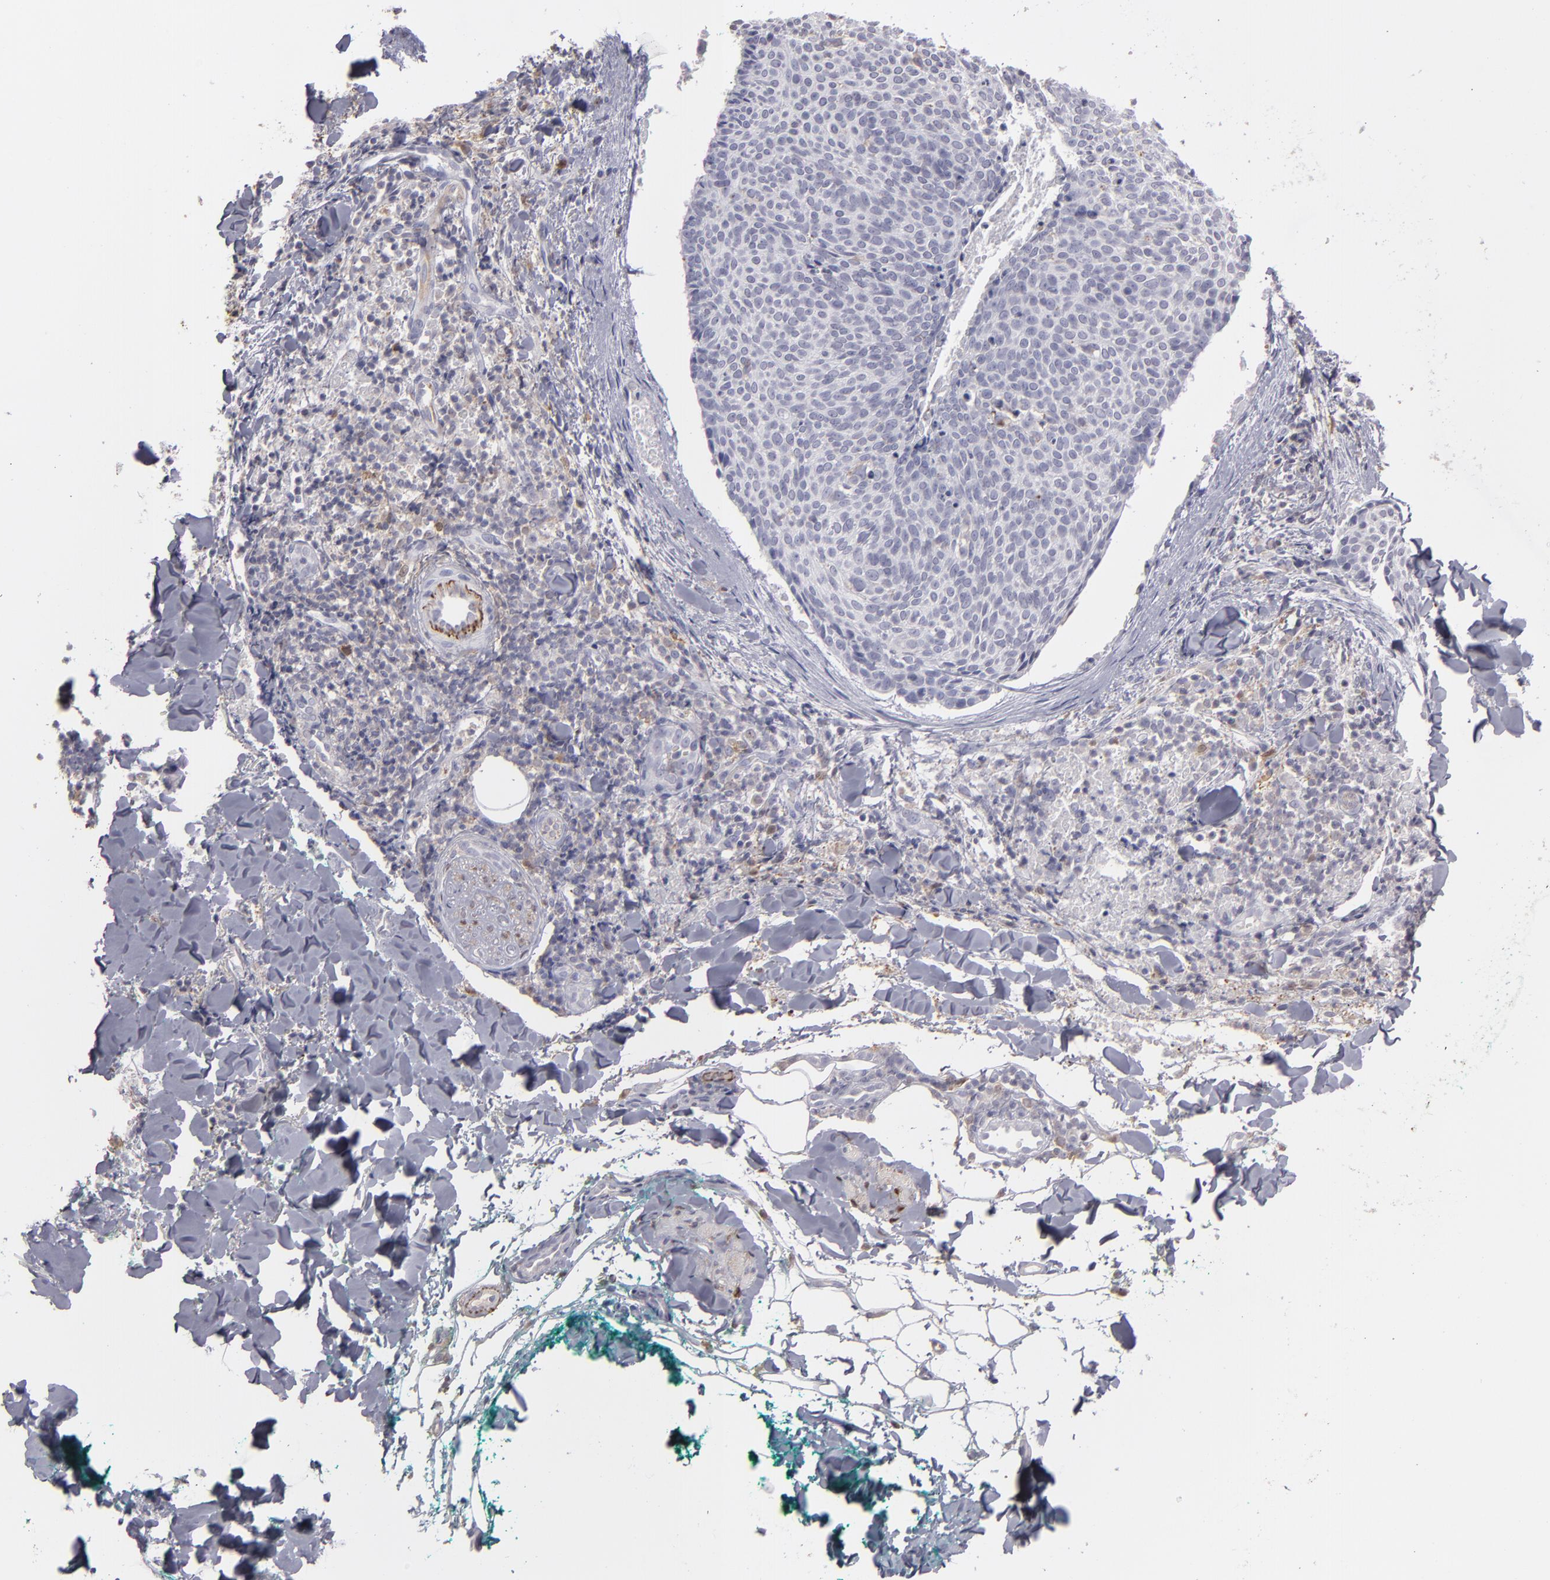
{"staining": {"intensity": "weak", "quantity": "<25%", "location": "cytoplasmic/membranous"}, "tissue": "skin cancer", "cell_type": "Tumor cells", "image_type": "cancer", "snomed": [{"axis": "morphology", "description": "Normal tissue, NOS"}, {"axis": "morphology", "description": "Basal cell carcinoma"}, {"axis": "topography", "description": "Skin"}], "caption": "The image displays no staining of tumor cells in skin basal cell carcinoma.", "gene": "SEMA3G", "patient": {"sex": "female", "age": 57}}